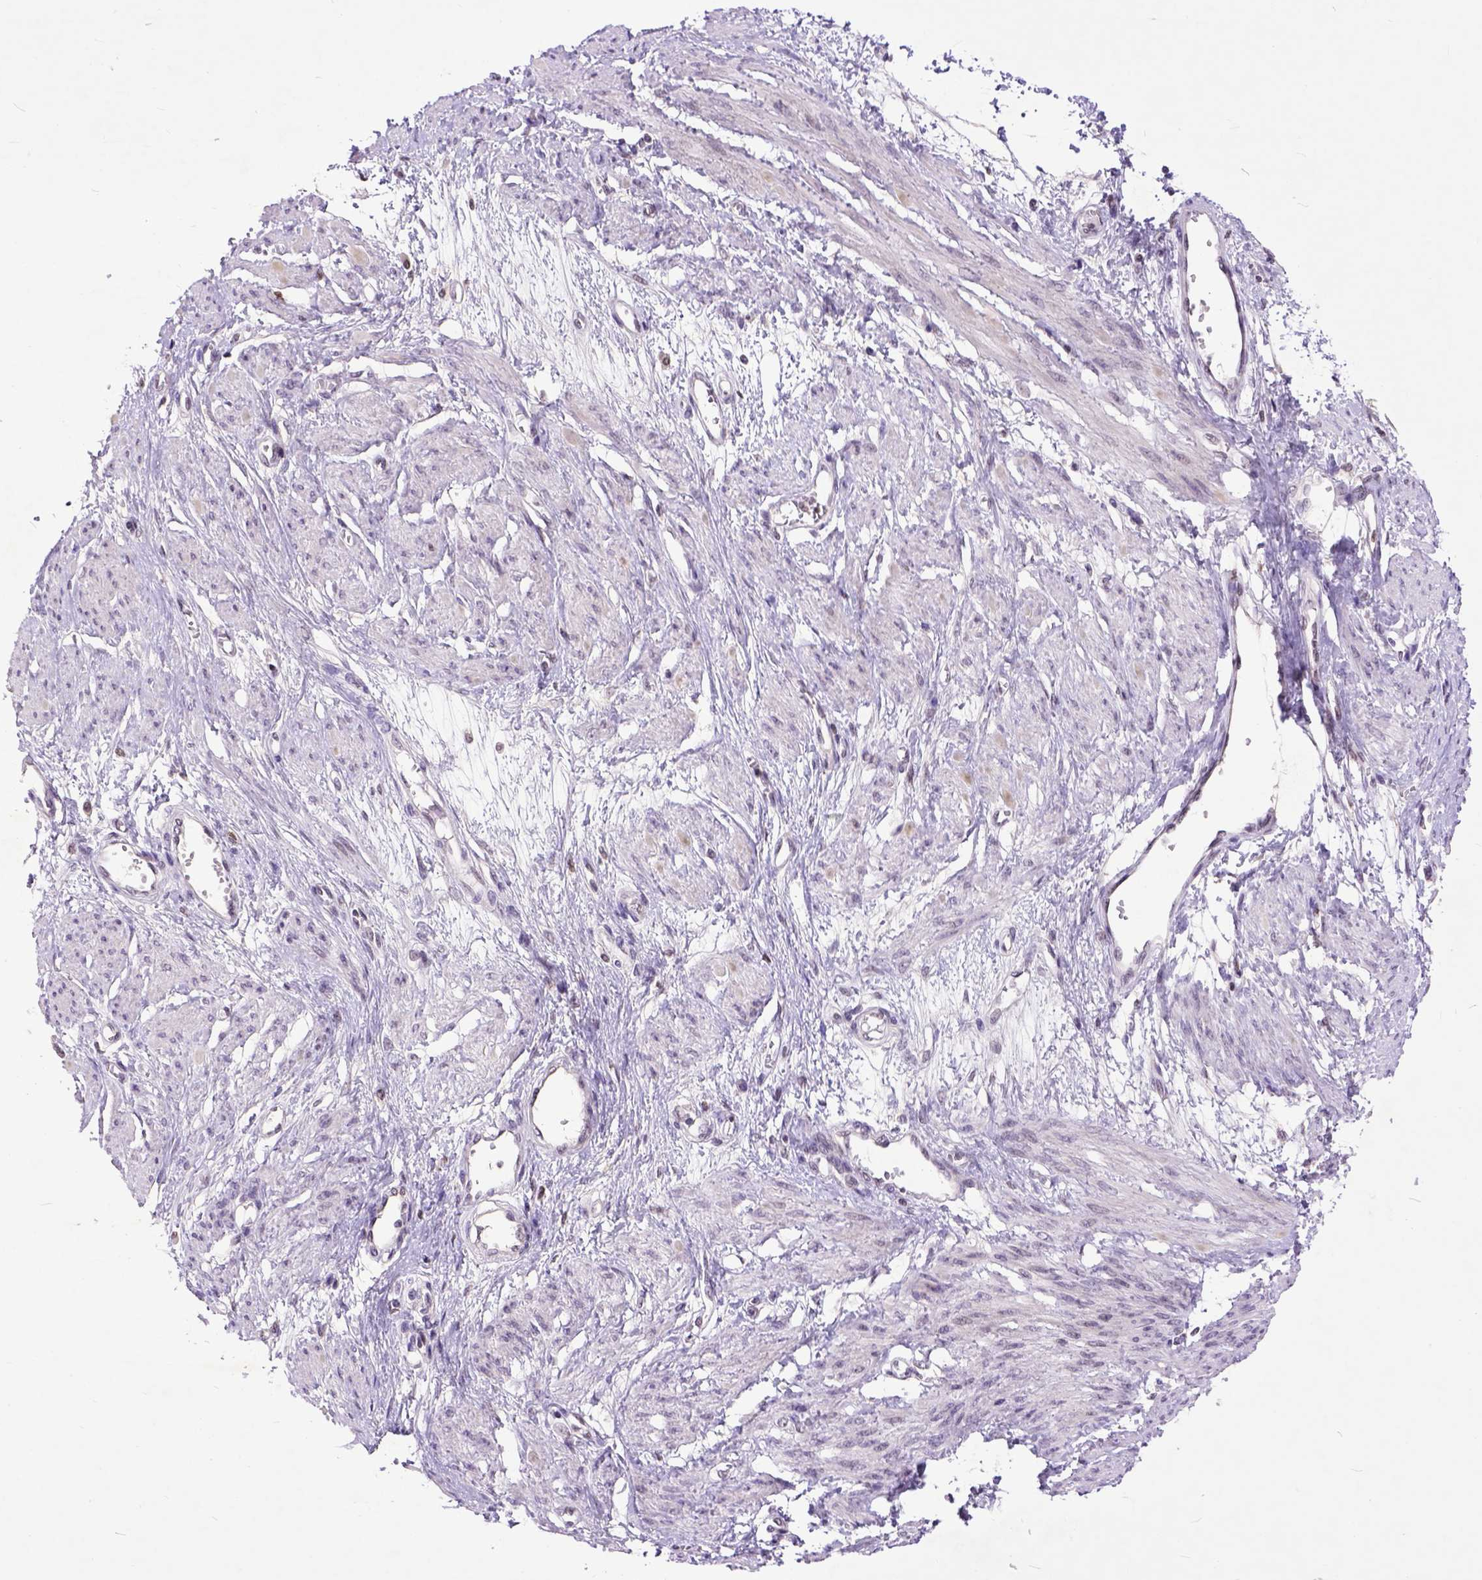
{"staining": {"intensity": "negative", "quantity": "none", "location": "none"}, "tissue": "smooth muscle", "cell_type": "Smooth muscle cells", "image_type": "normal", "snomed": [{"axis": "morphology", "description": "Normal tissue, NOS"}, {"axis": "topography", "description": "Smooth muscle"}, {"axis": "topography", "description": "Uterus"}], "caption": "Image shows no significant protein expression in smooth muscle cells of unremarkable smooth muscle. (DAB immunohistochemistry (IHC), high magnification).", "gene": "RCC2", "patient": {"sex": "female", "age": 39}}